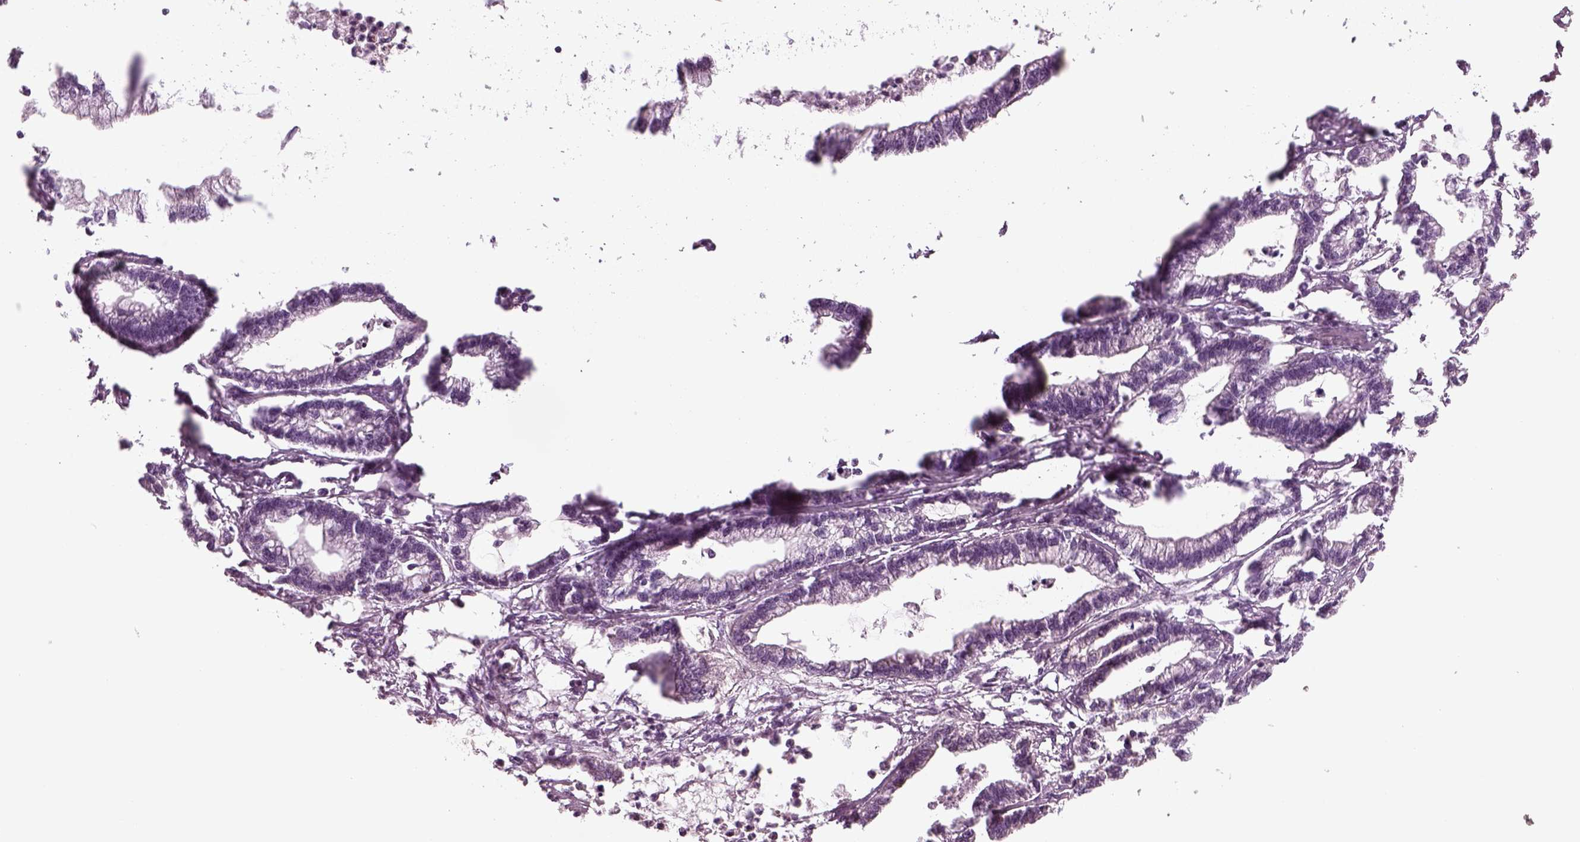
{"staining": {"intensity": "negative", "quantity": "none", "location": "none"}, "tissue": "stomach cancer", "cell_type": "Tumor cells", "image_type": "cancer", "snomed": [{"axis": "morphology", "description": "Adenocarcinoma, NOS"}, {"axis": "topography", "description": "Stomach"}], "caption": "Immunohistochemistry image of human stomach cancer stained for a protein (brown), which reveals no positivity in tumor cells. The staining is performed using DAB (3,3'-diaminobenzidine) brown chromogen with nuclei counter-stained in using hematoxylin.", "gene": "KRT75", "patient": {"sex": "male", "age": 83}}